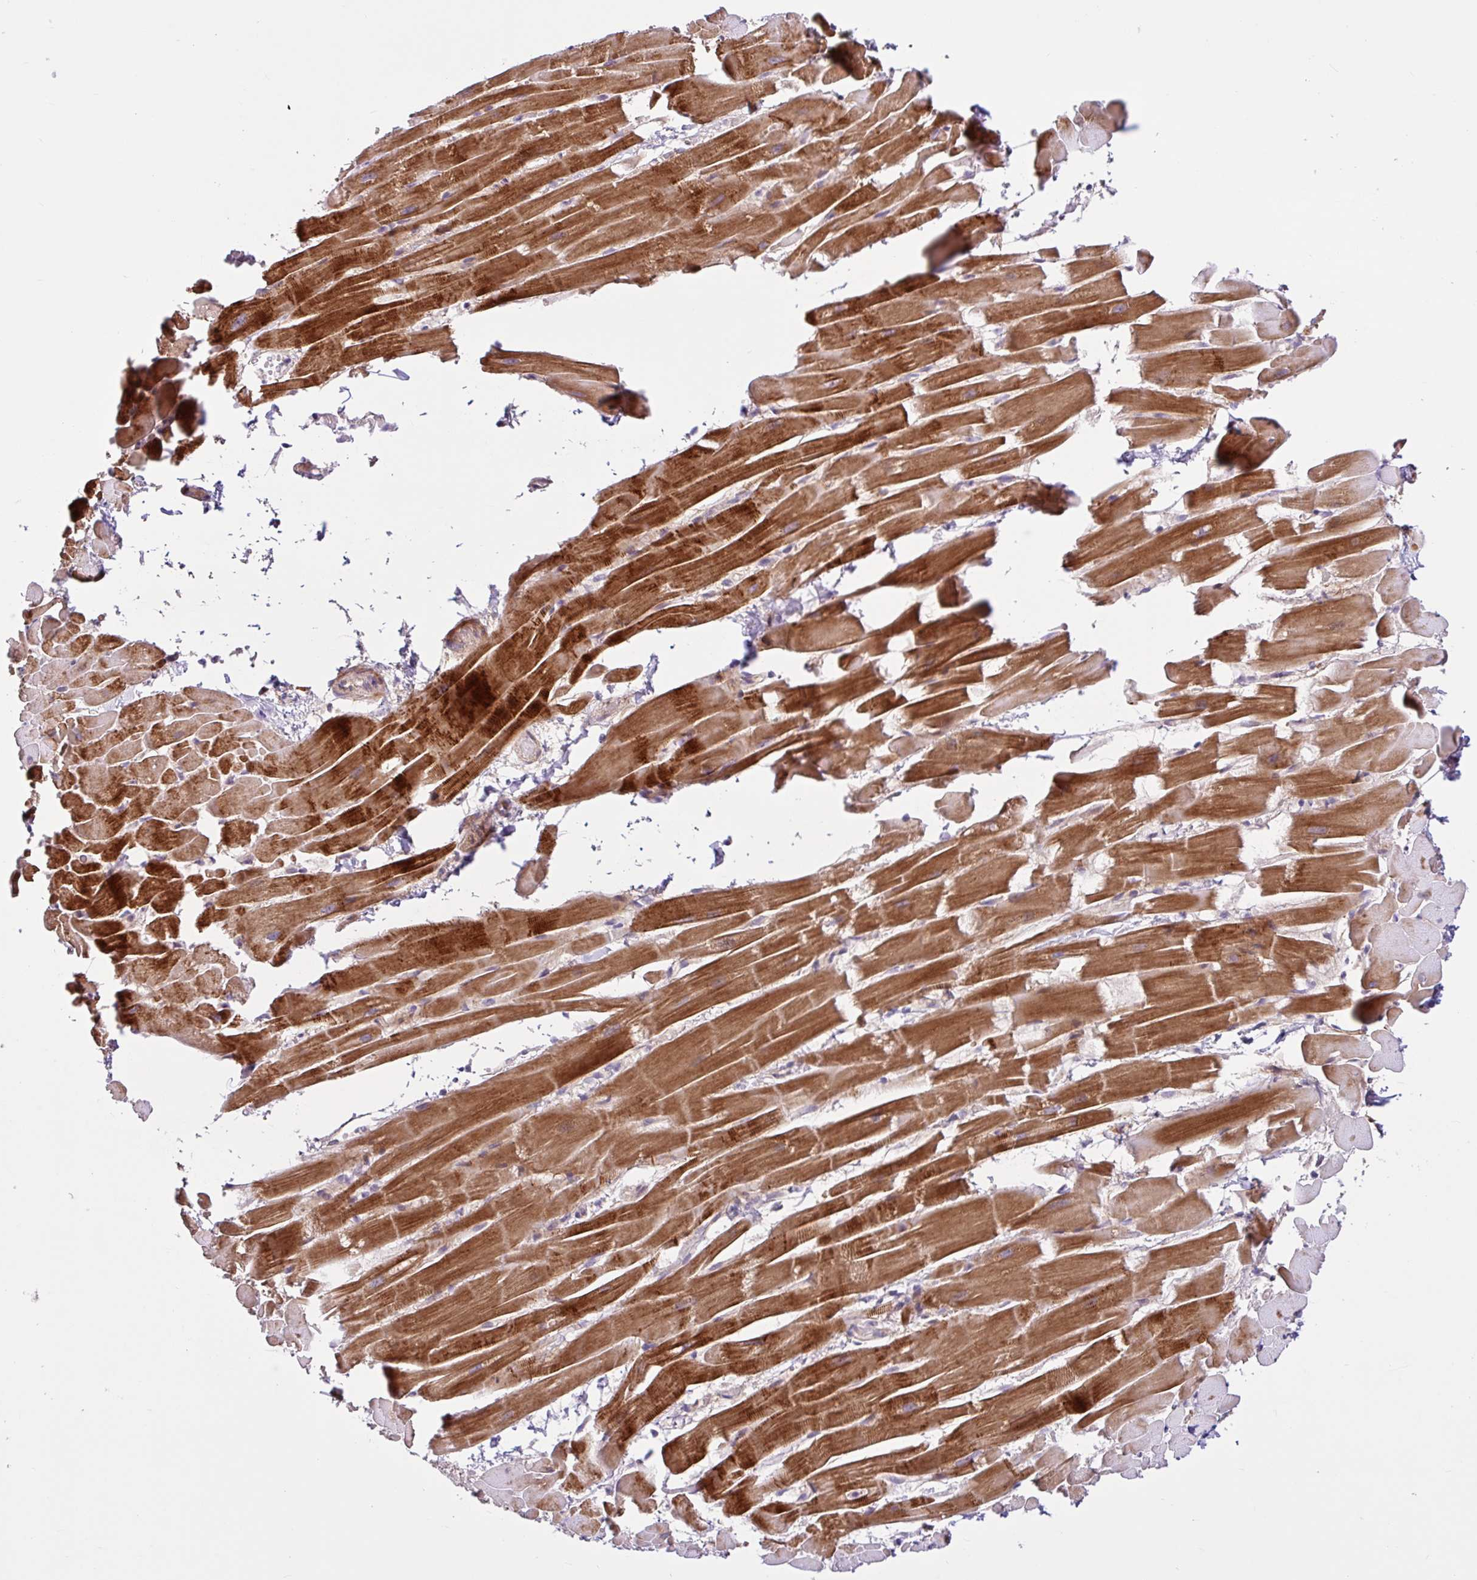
{"staining": {"intensity": "moderate", "quantity": ">75%", "location": "cytoplasmic/membranous"}, "tissue": "heart muscle", "cell_type": "Cardiomyocytes", "image_type": "normal", "snomed": [{"axis": "morphology", "description": "Normal tissue, NOS"}, {"axis": "topography", "description": "Heart"}], "caption": "Immunohistochemistry image of benign heart muscle stained for a protein (brown), which reveals medium levels of moderate cytoplasmic/membranous positivity in approximately >75% of cardiomyocytes.", "gene": "NTPCR", "patient": {"sex": "male", "age": 37}}